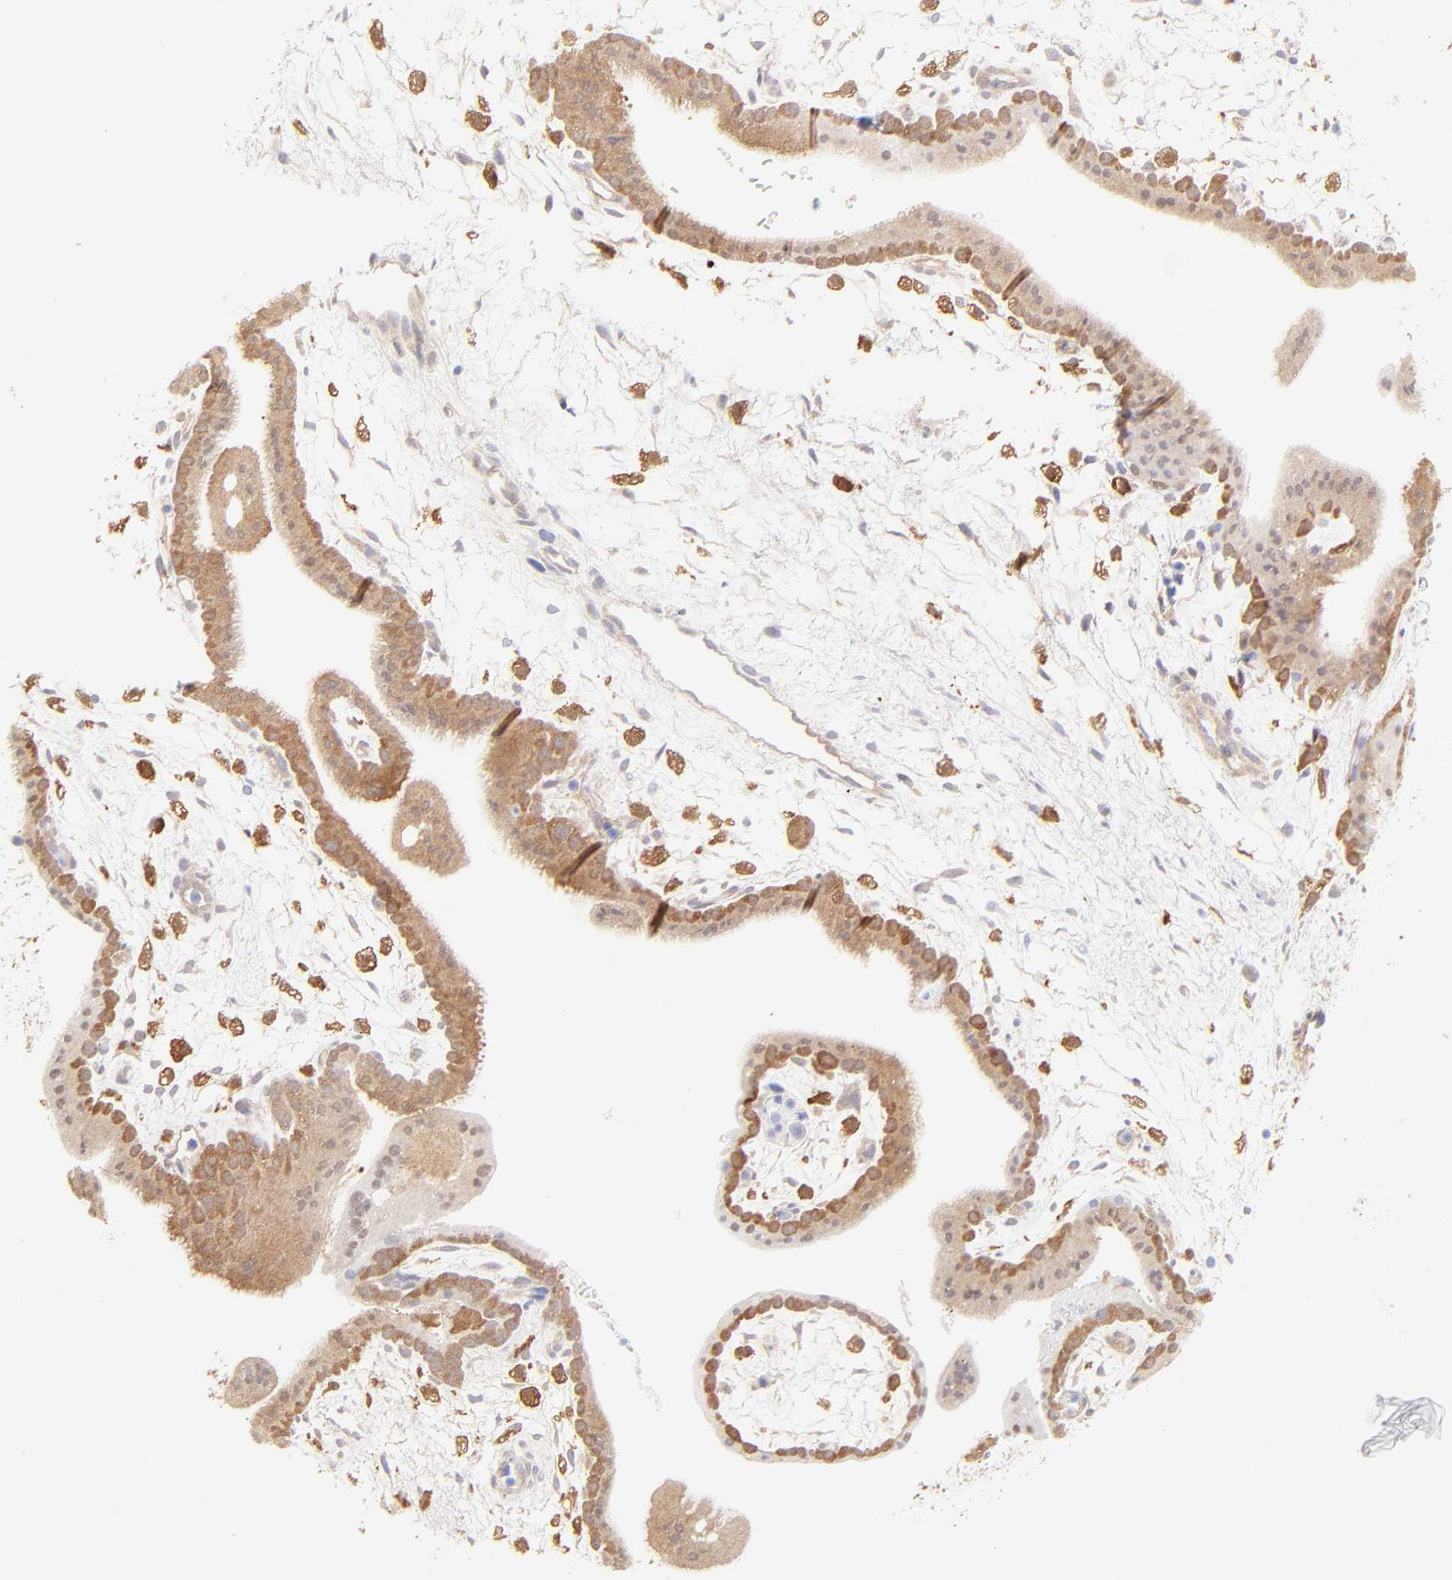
{"staining": {"intensity": "moderate", "quantity": "25%-75%", "location": "cytoplasmic/membranous"}, "tissue": "placenta", "cell_type": "Trophoblastic cells", "image_type": "normal", "snomed": [{"axis": "morphology", "description": "Normal tissue, NOS"}, {"axis": "topography", "description": "Placenta"}], "caption": "High-magnification brightfield microscopy of normal placenta stained with DAB (3,3'-diaminobenzidine) (brown) and counterstained with hematoxylin (blue). trophoblastic cells exhibit moderate cytoplasmic/membranous expression is identified in about25%-75% of cells.", "gene": "HYAL1", "patient": {"sex": "female", "age": 35}}